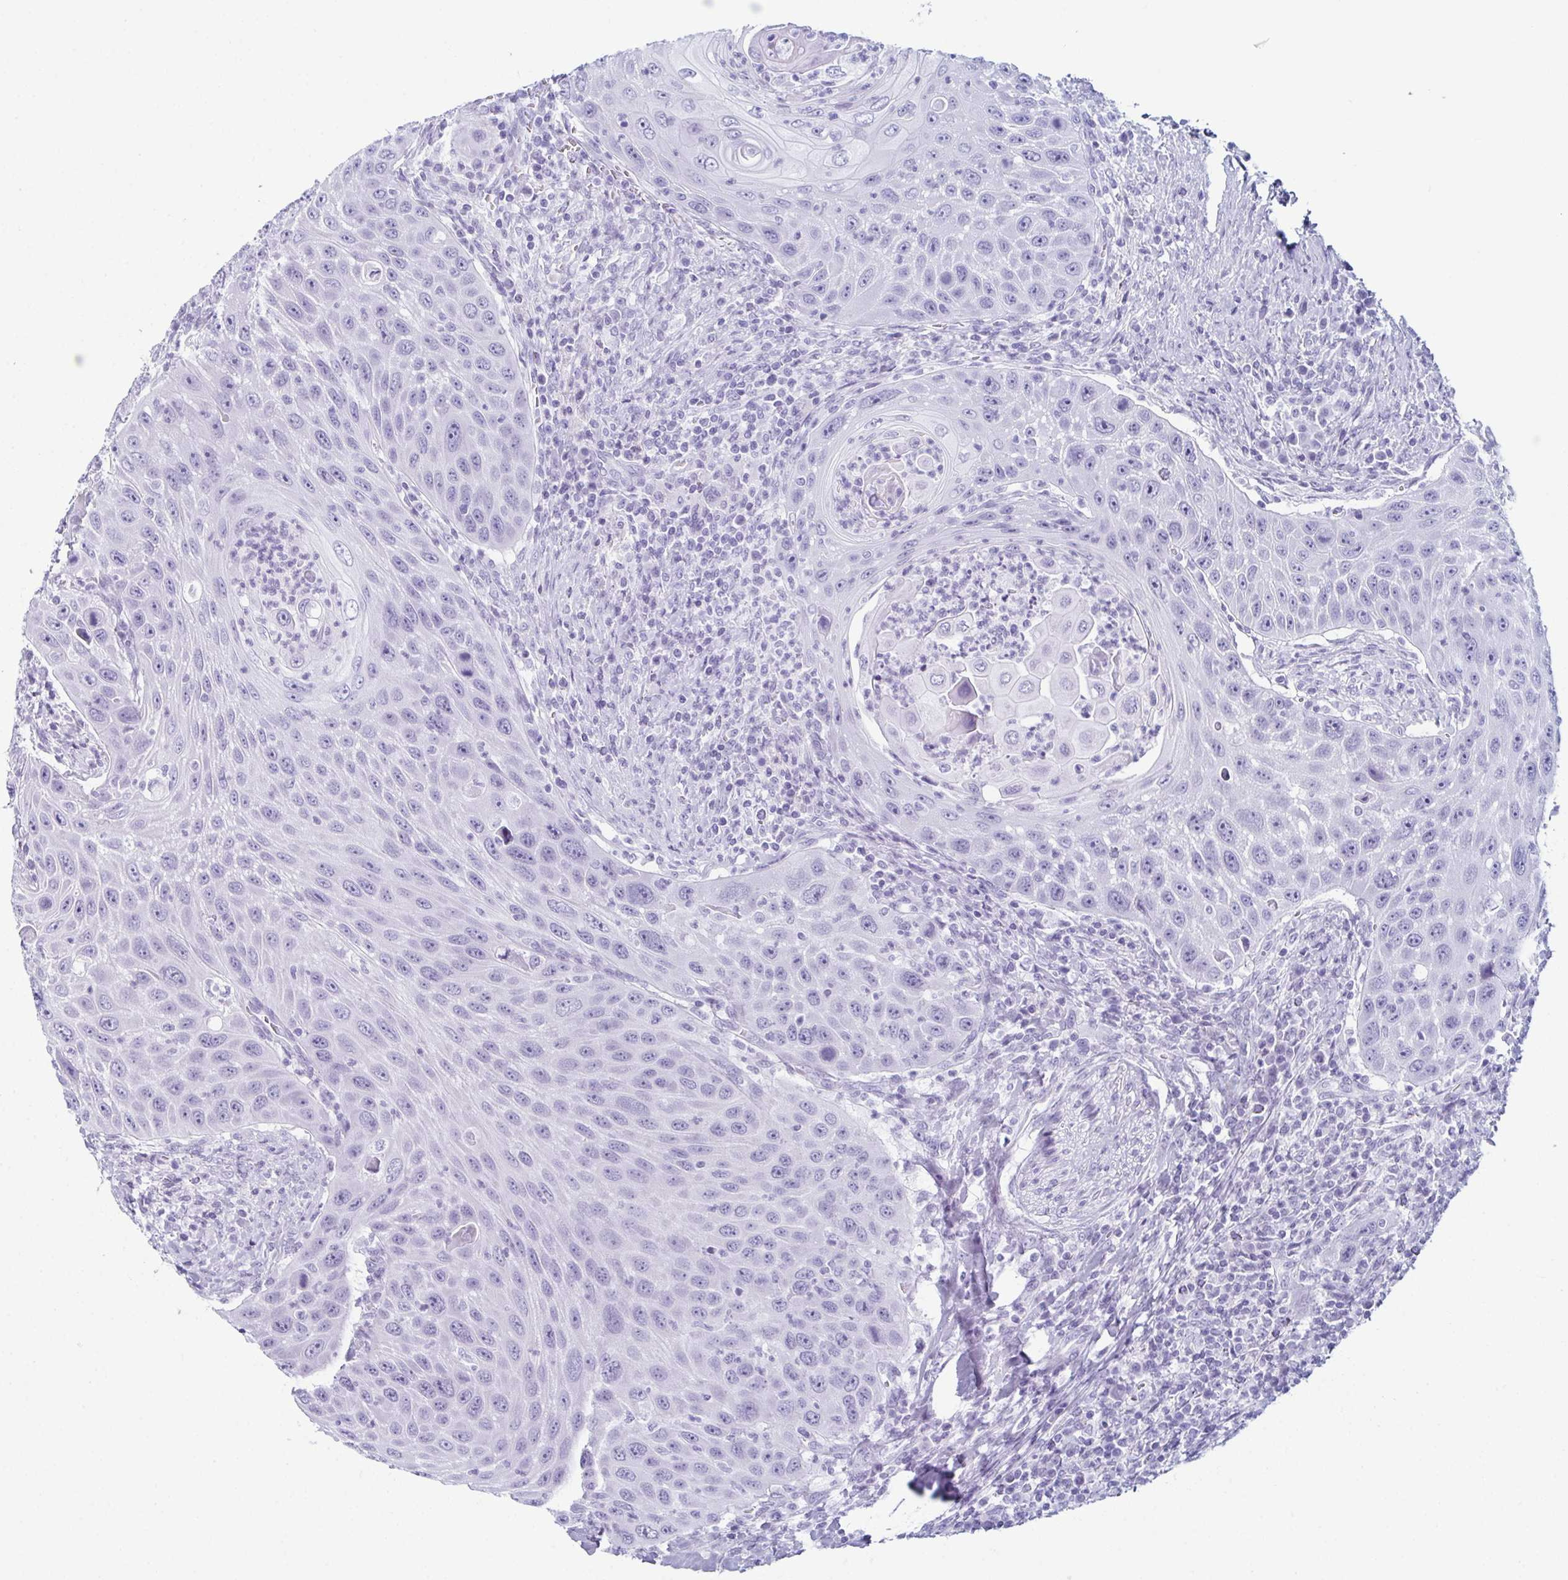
{"staining": {"intensity": "negative", "quantity": "none", "location": "none"}, "tissue": "head and neck cancer", "cell_type": "Tumor cells", "image_type": "cancer", "snomed": [{"axis": "morphology", "description": "Squamous cell carcinoma, NOS"}, {"axis": "topography", "description": "Head-Neck"}], "caption": "Micrograph shows no significant protein positivity in tumor cells of head and neck squamous cell carcinoma.", "gene": "ENKUR", "patient": {"sex": "male", "age": 69}}